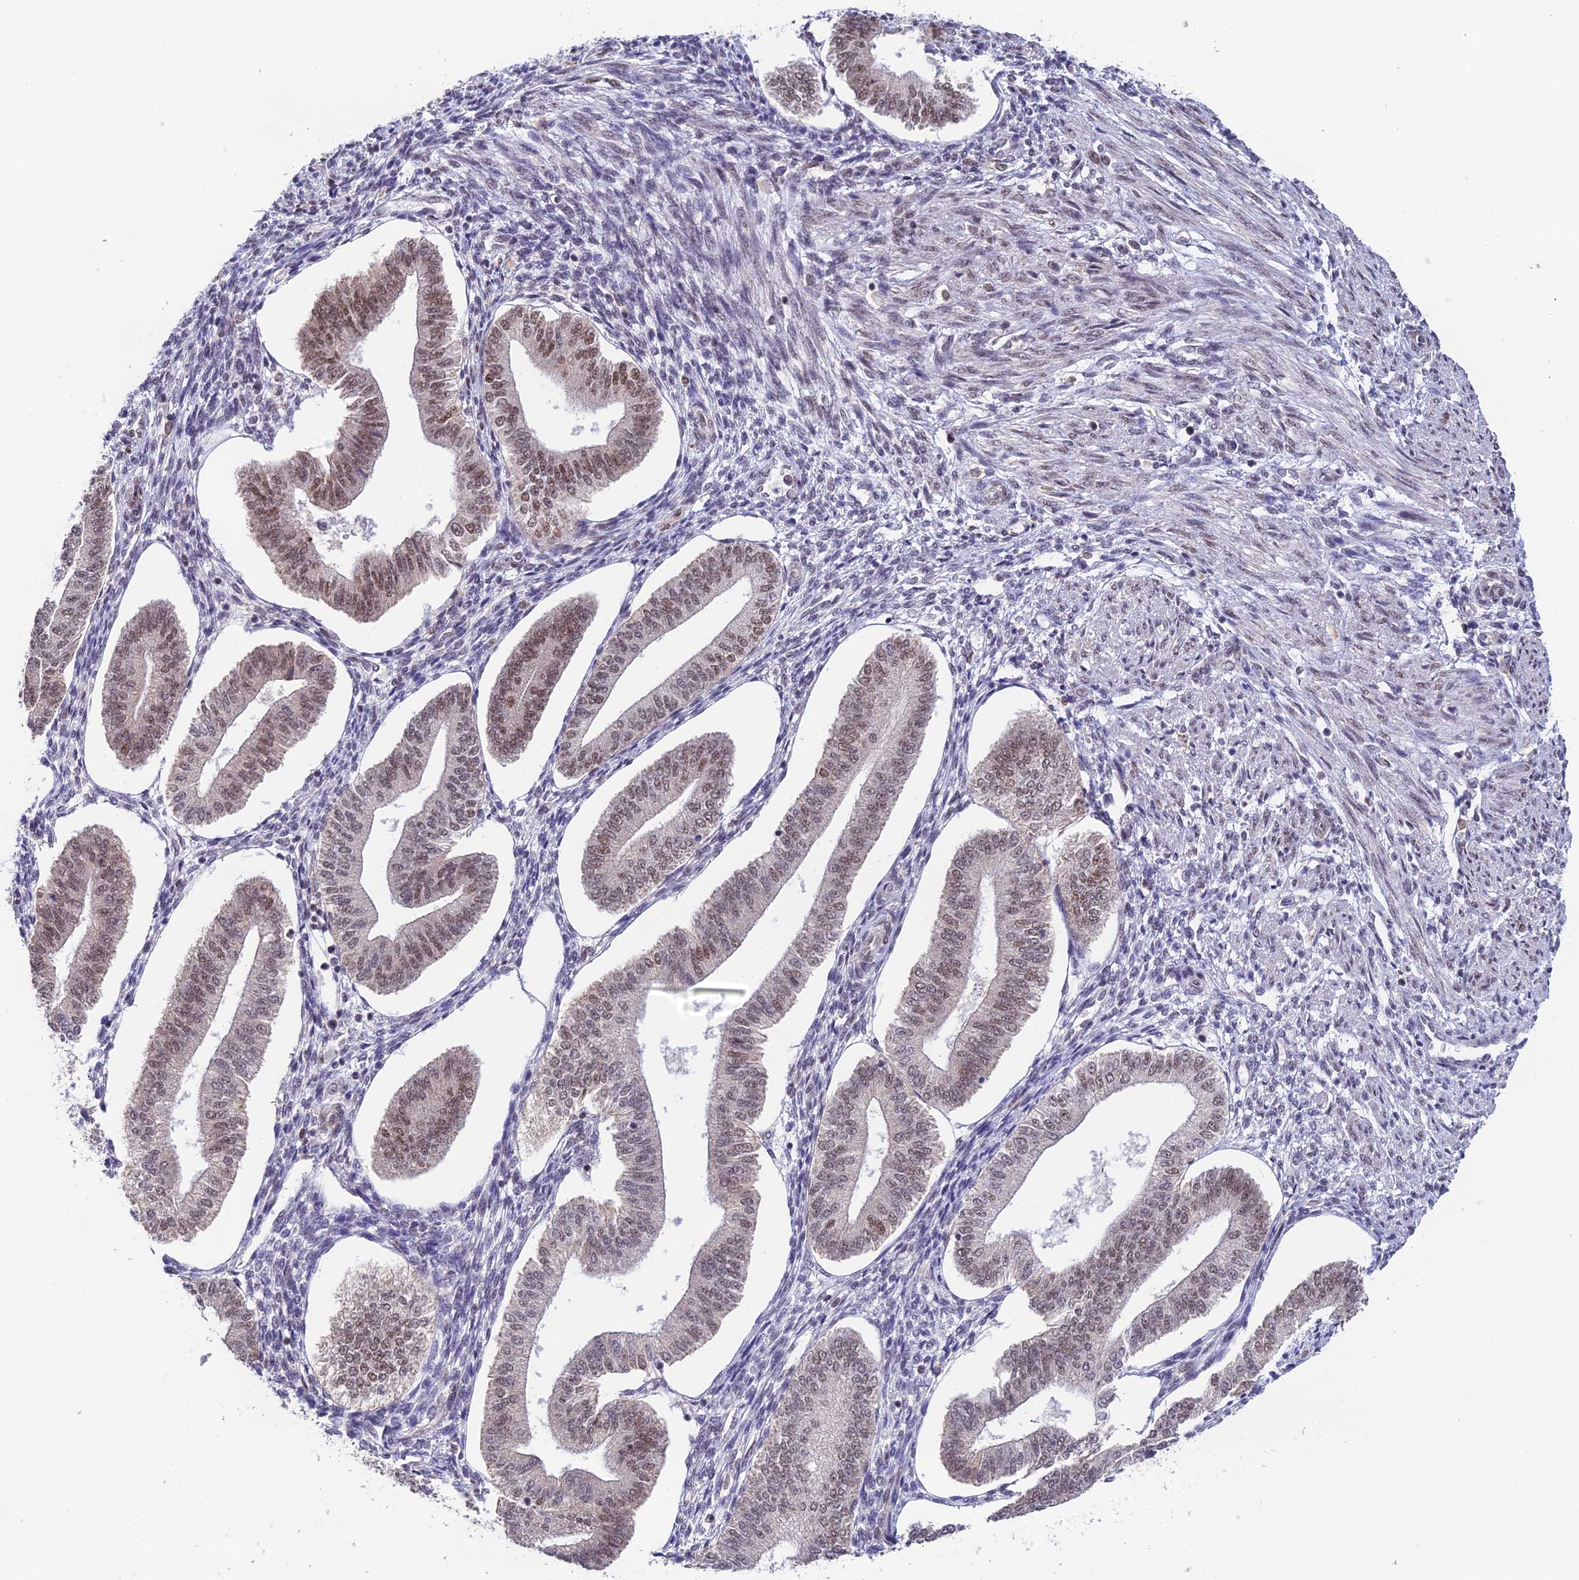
{"staining": {"intensity": "moderate", "quantity": "<25%", "location": "nuclear"}, "tissue": "endometrium", "cell_type": "Cells in endometrial stroma", "image_type": "normal", "snomed": [{"axis": "morphology", "description": "Normal tissue, NOS"}, {"axis": "topography", "description": "Endometrium"}], "caption": "This is a histology image of immunohistochemistry staining of unremarkable endometrium, which shows moderate staining in the nuclear of cells in endometrial stroma.", "gene": "THOC7", "patient": {"sex": "female", "age": 34}}